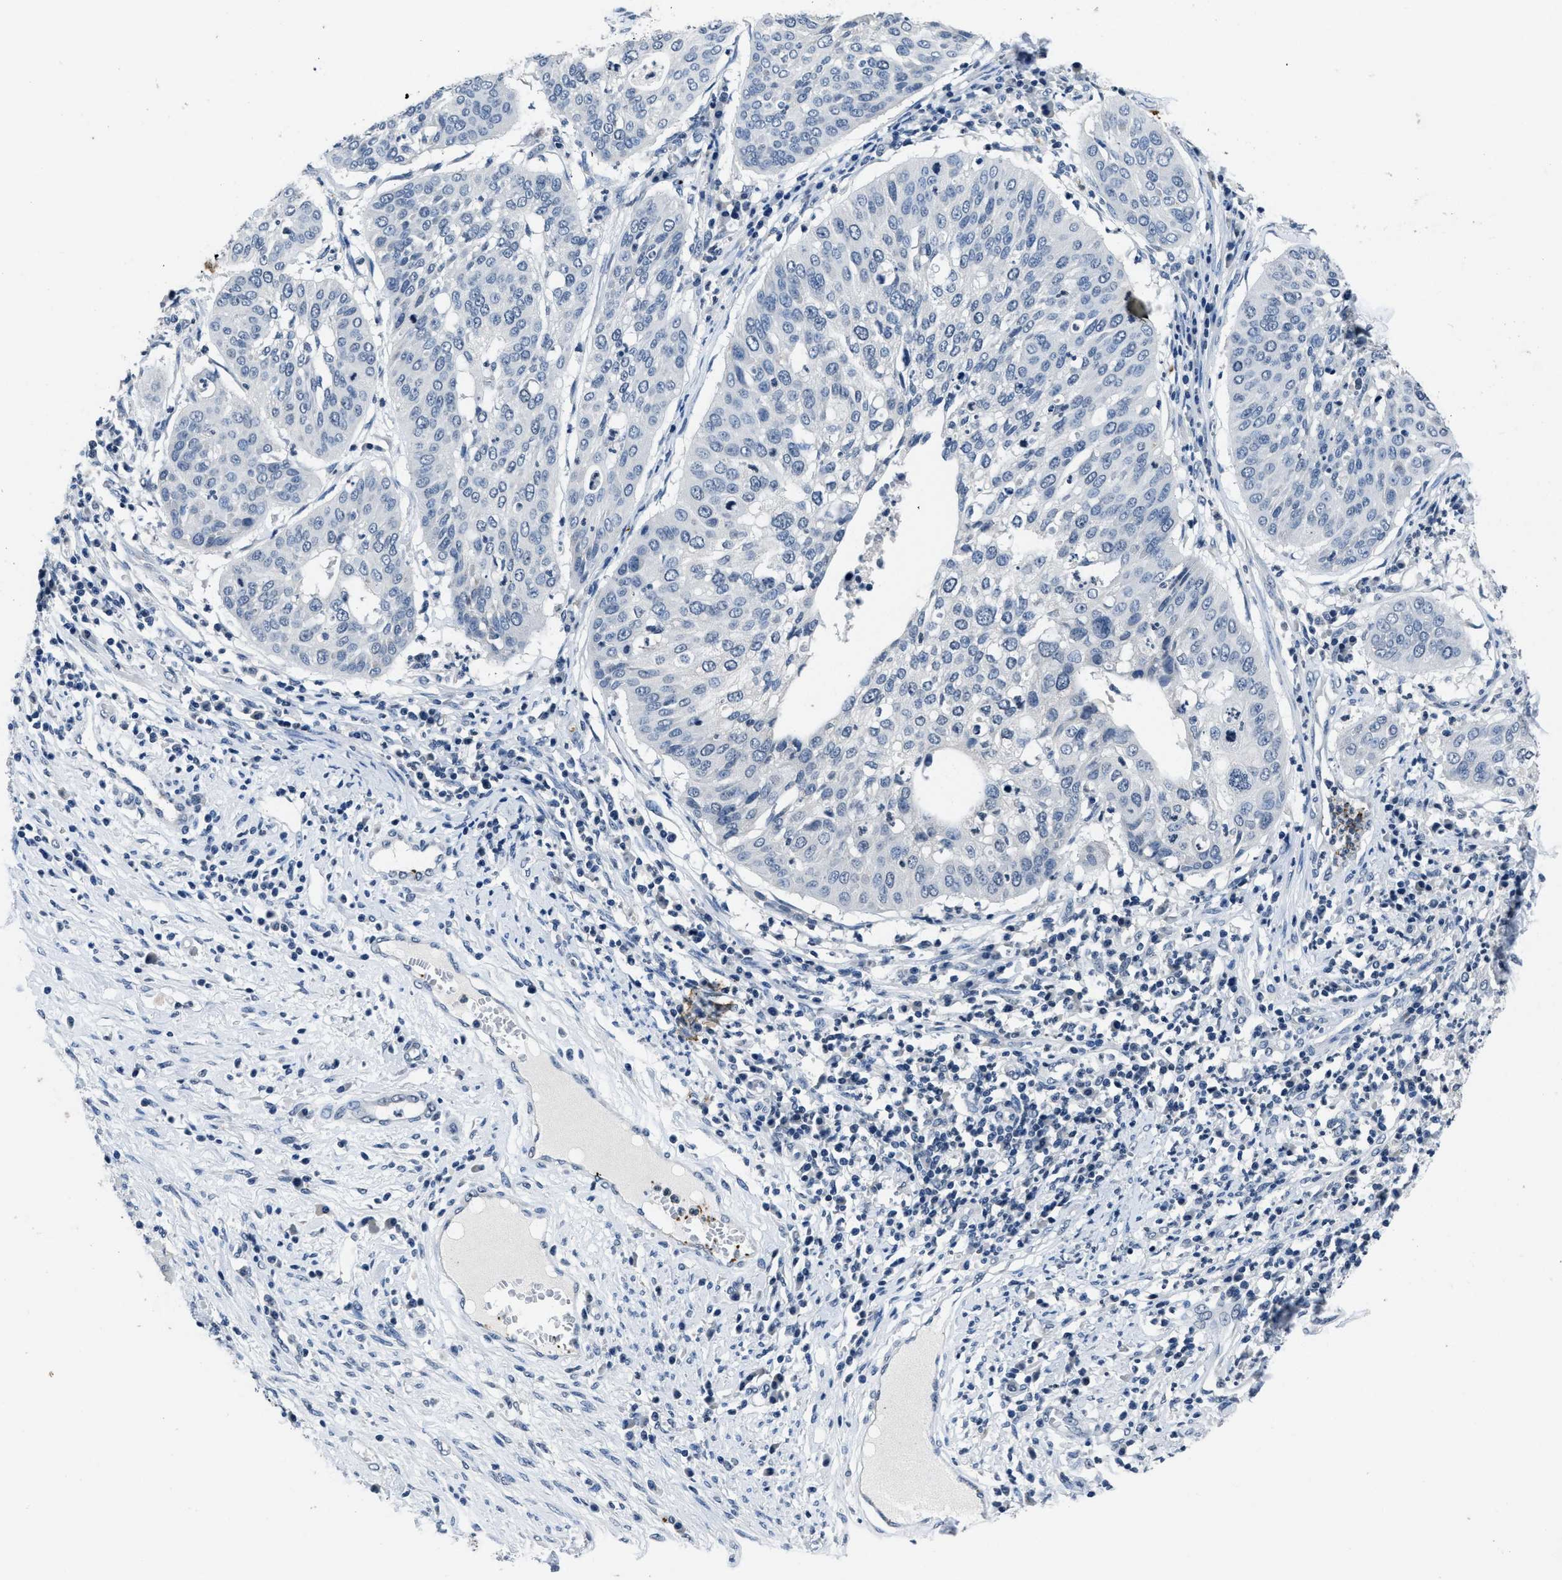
{"staining": {"intensity": "negative", "quantity": "none", "location": "none"}, "tissue": "cervical cancer", "cell_type": "Tumor cells", "image_type": "cancer", "snomed": [{"axis": "morphology", "description": "Normal tissue, NOS"}, {"axis": "morphology", "description": "Squamous cell carcinoma, NOS"}, {"axis": "topography", "description": "Cervix"}], "caption": "This is an immunohistochemistry image of cervical squamous cell carcinoma. There is no staining in tumor cells.", "gene": "ITGA2B", "patient": {"sex": "female", "age": 39}}